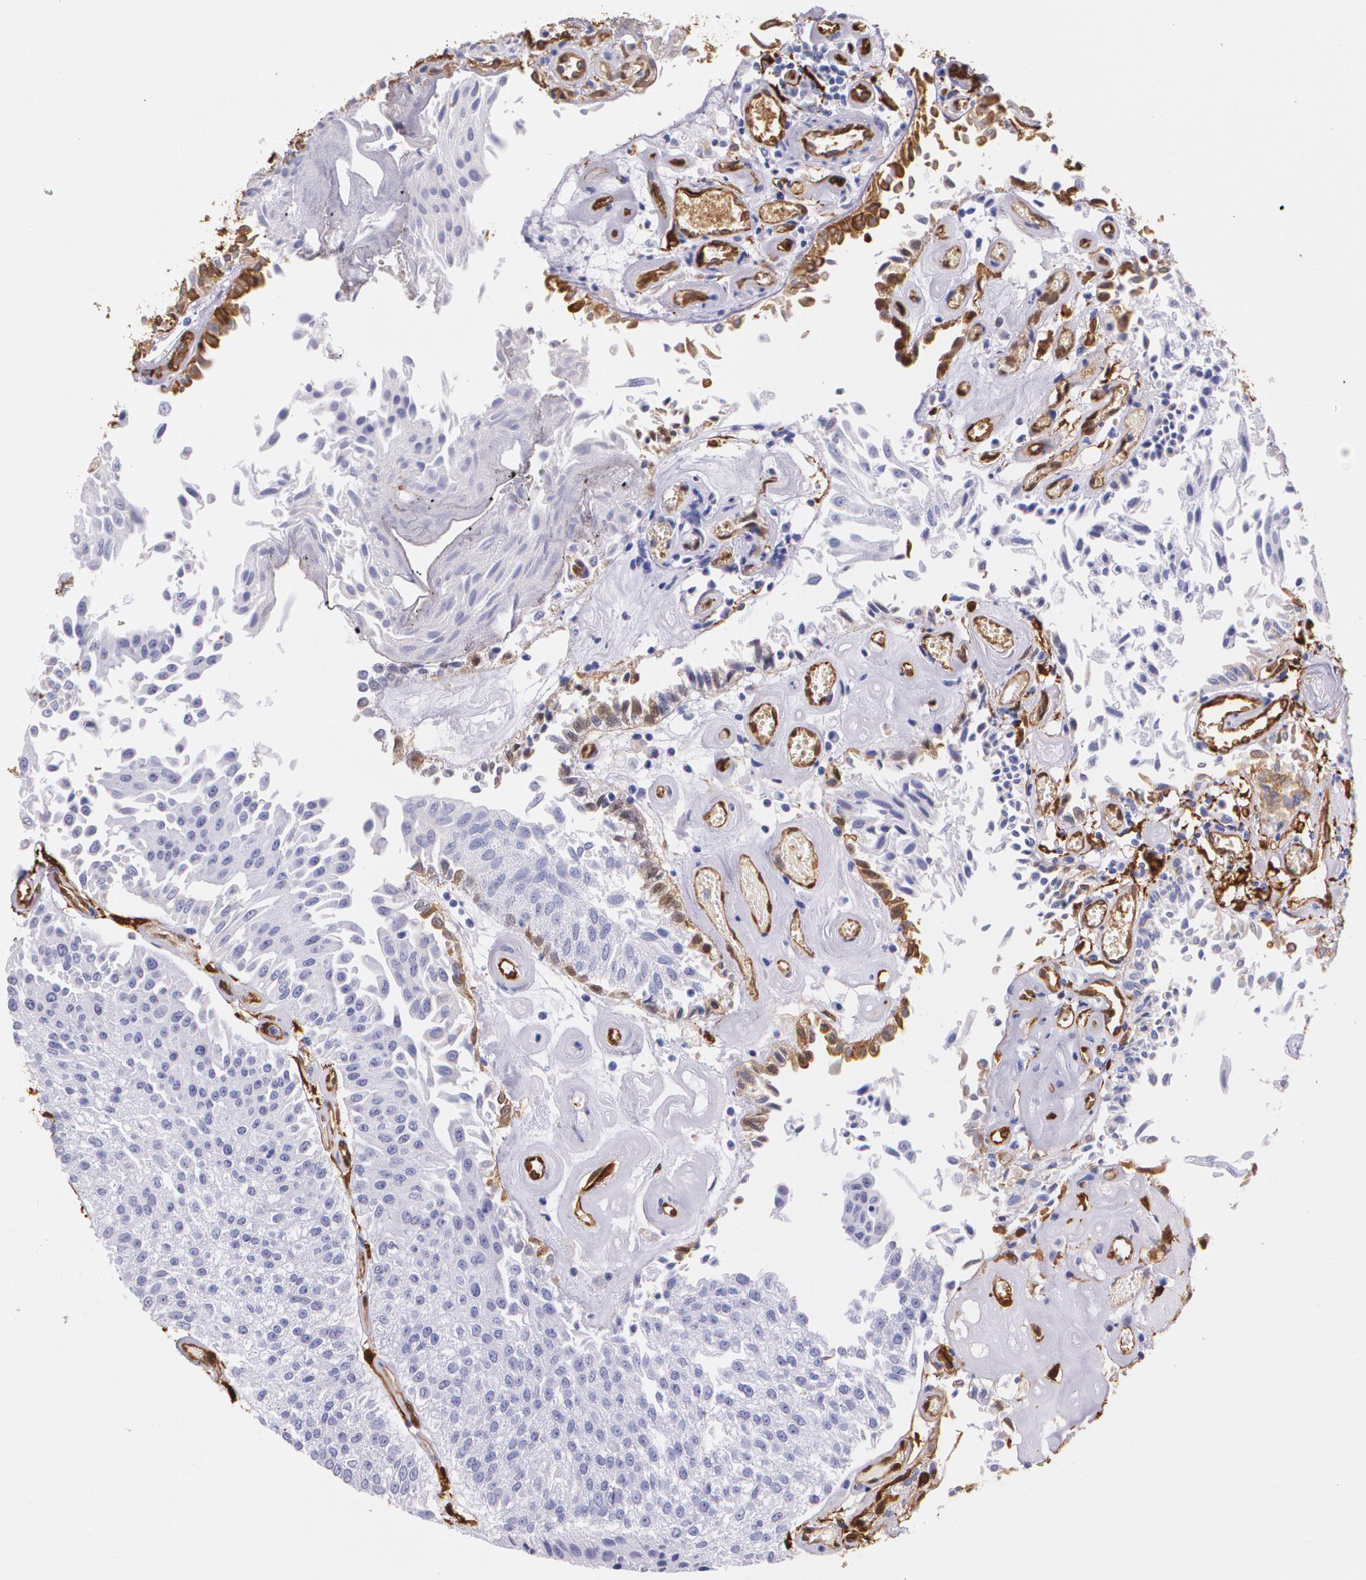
{"staining": {"intensity": "negative", "quantity": "none", "location": "none"}, "tissue": "urothelial cancer", "cell_type": "Tumor cells", "image_type": "cancer", "snomed": [{"axis": "morphology", "description": "Urothelial carcinoma, Low grade"}, {"axis": "topography", "description": "Urinary bladder"}], "caption": "High magnification brightfield microscopy of urothelial cancer stained with DAB (brown) and counterstained with hematoxylin (blue): tumor cells show no significant positivity.", "gene": "MMP2", "patient": {"sex": "male", "age": 86}}